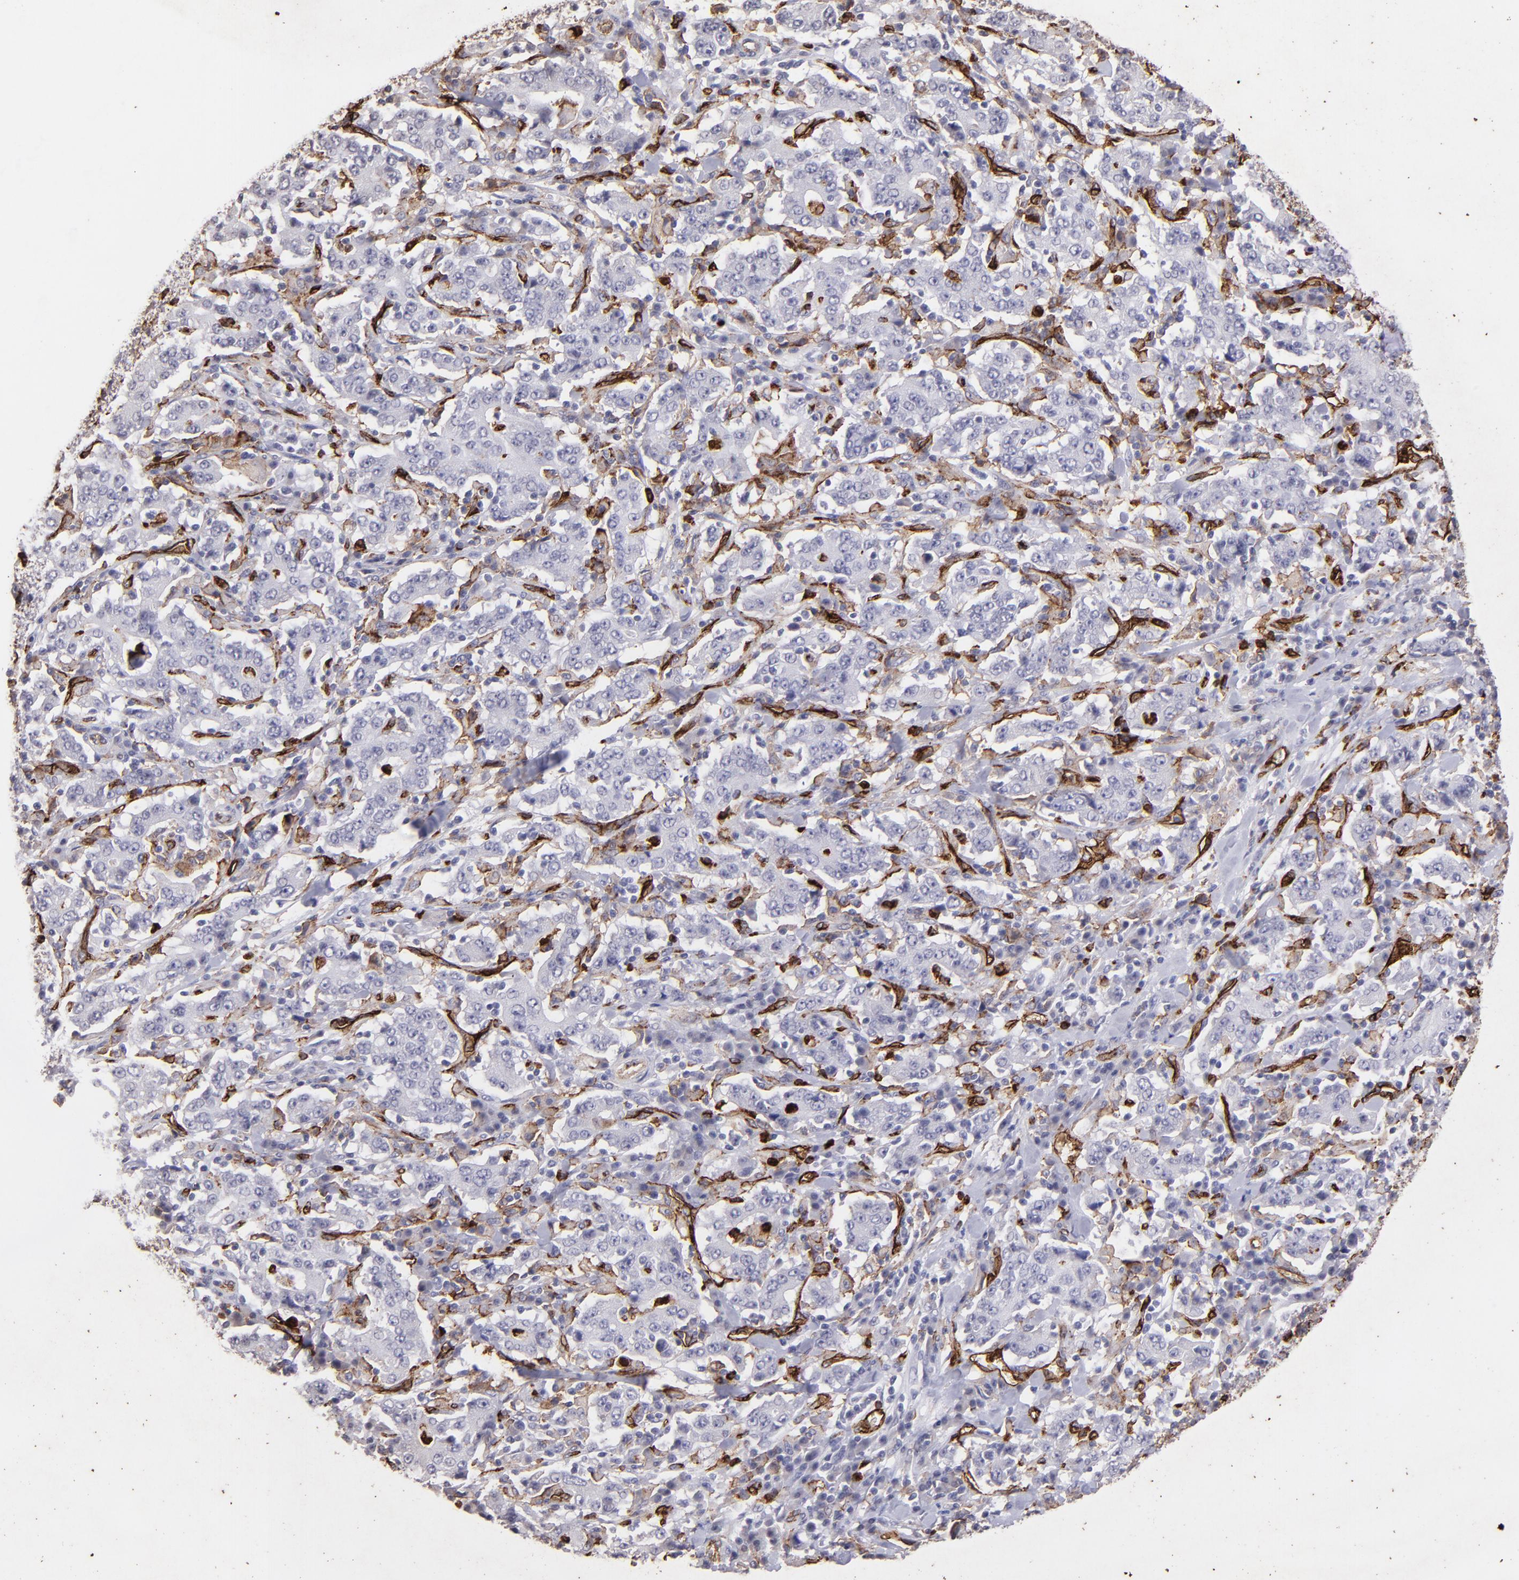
{"staining": {"intensity": "negative", "quantity": "none", "location": "none"}, "tissue": "stomach cancer", "cell_type": "Tumor cells", "image_type": "cancer", "snomed": [{"axis": "morphology", "description": "Normal tissue, NOS"}, {"axis": "morphology", "description": "Adenocarcinoma, NOS"}, {"axis": "topography", "description": "Stomach, upper"}, {"axis": "topography", "description": "Stomach"}], "caption": "This image is of stomach adenocarcinoma stained with immunohistochemistry (IHC) to label a protein in brown with the nuclei are counter-stained blue. There is no expression in tumor cells.", "gene": "DYSF", "patient": {"sex": "male", "age": 59}}